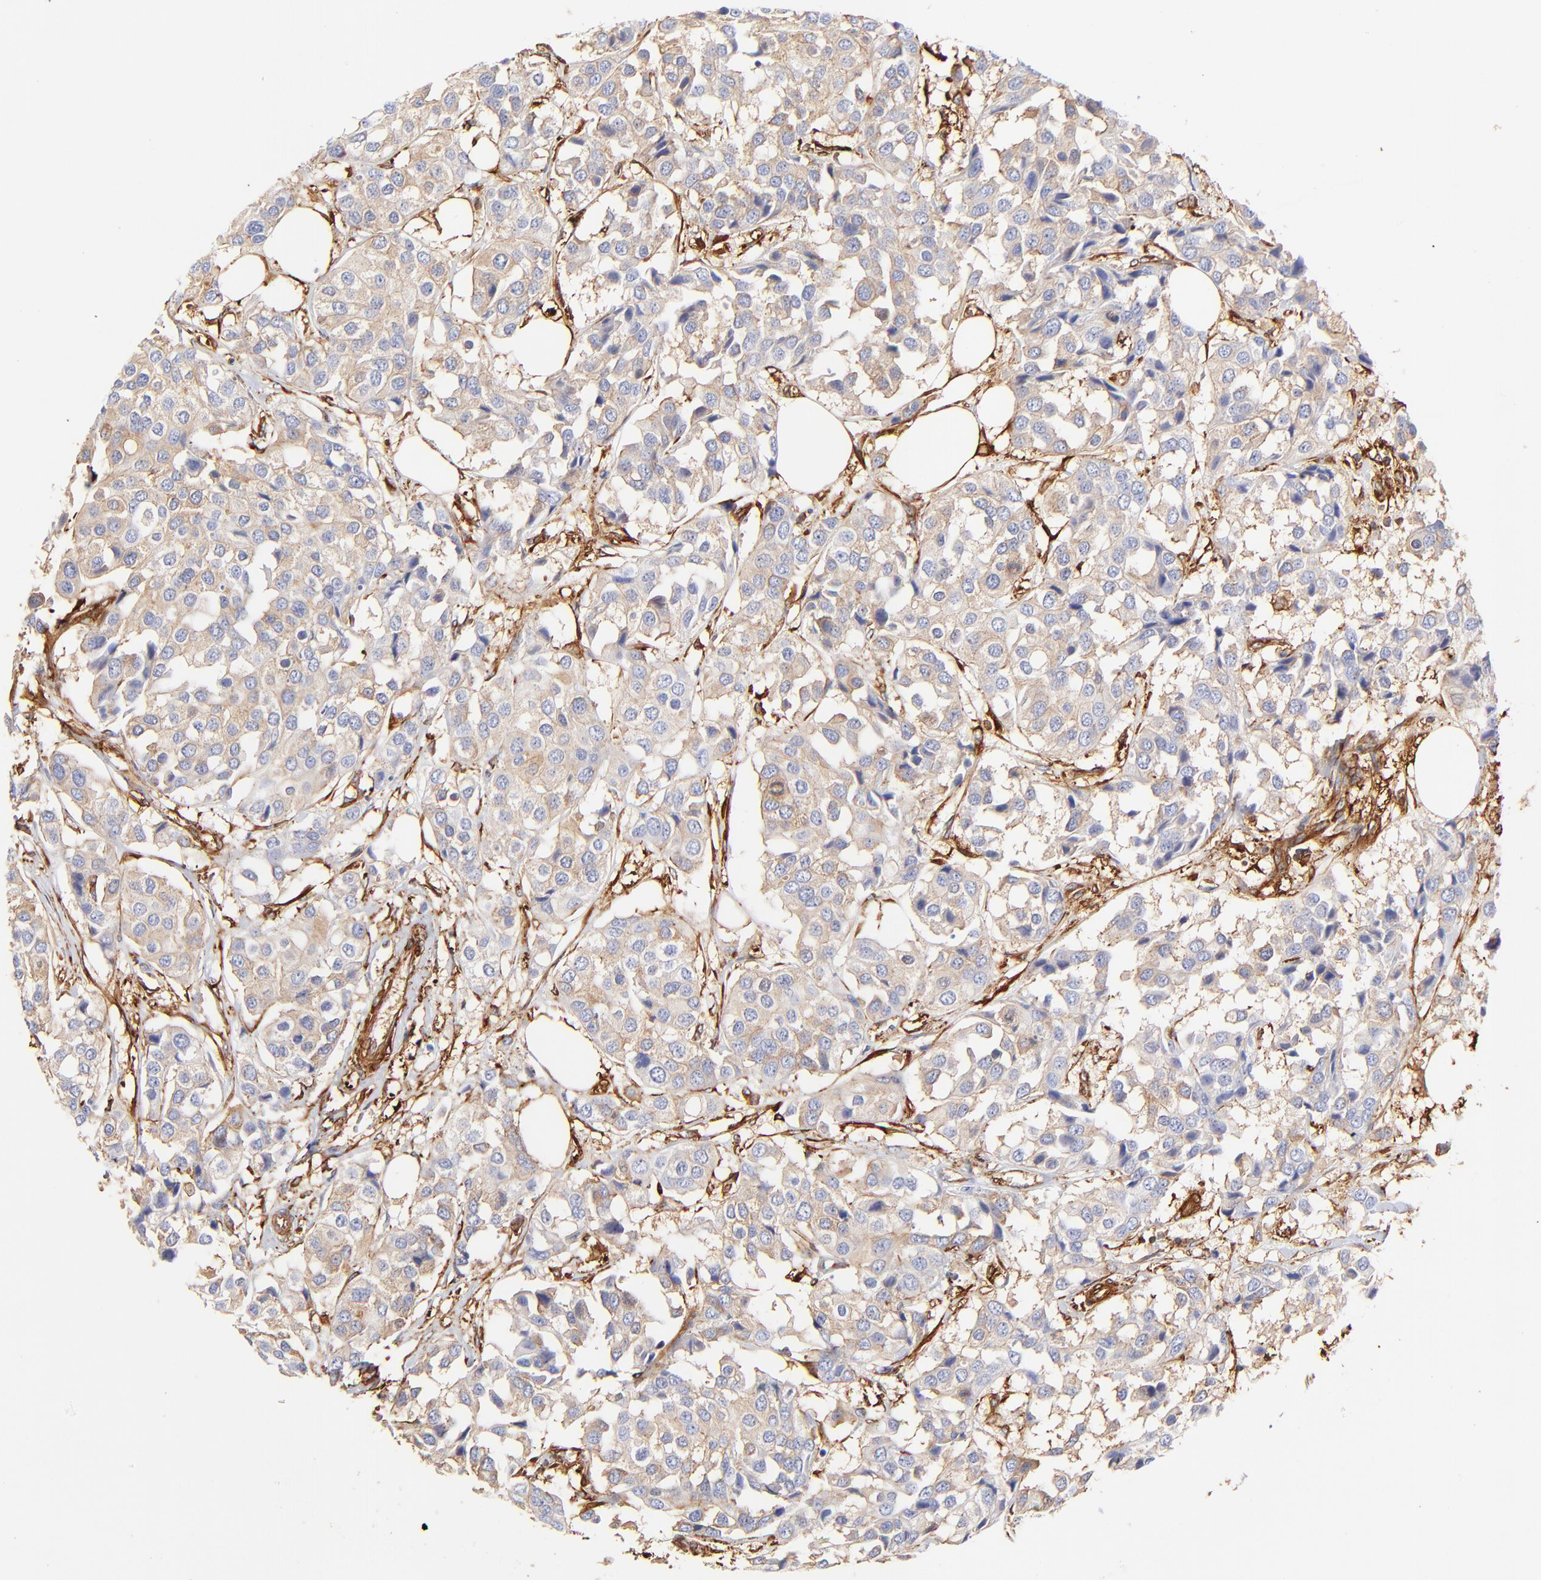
{"staining": {"intensity": "moderate", "quantity": ">75%", "location": "cytoplasmic/membranous"}, "tissue": "breast cancer", "cell_type": "Tumor cells", "image_type": "cancer", "snomed": [{"axis": "morphology", "description": "Duct carcinoma"}, {"axis": "topography", "description": "Breast"}], "caption": "A high-resolution image shows immunohistochemistry staining of breast cancer (infiltrating ductal carcinoma), which shows moderate cytoplasmic/membranous positivity in about >75% of tumor cells.", "gene": "FLNA", "patient": {"sex": "female", "age": 80}}